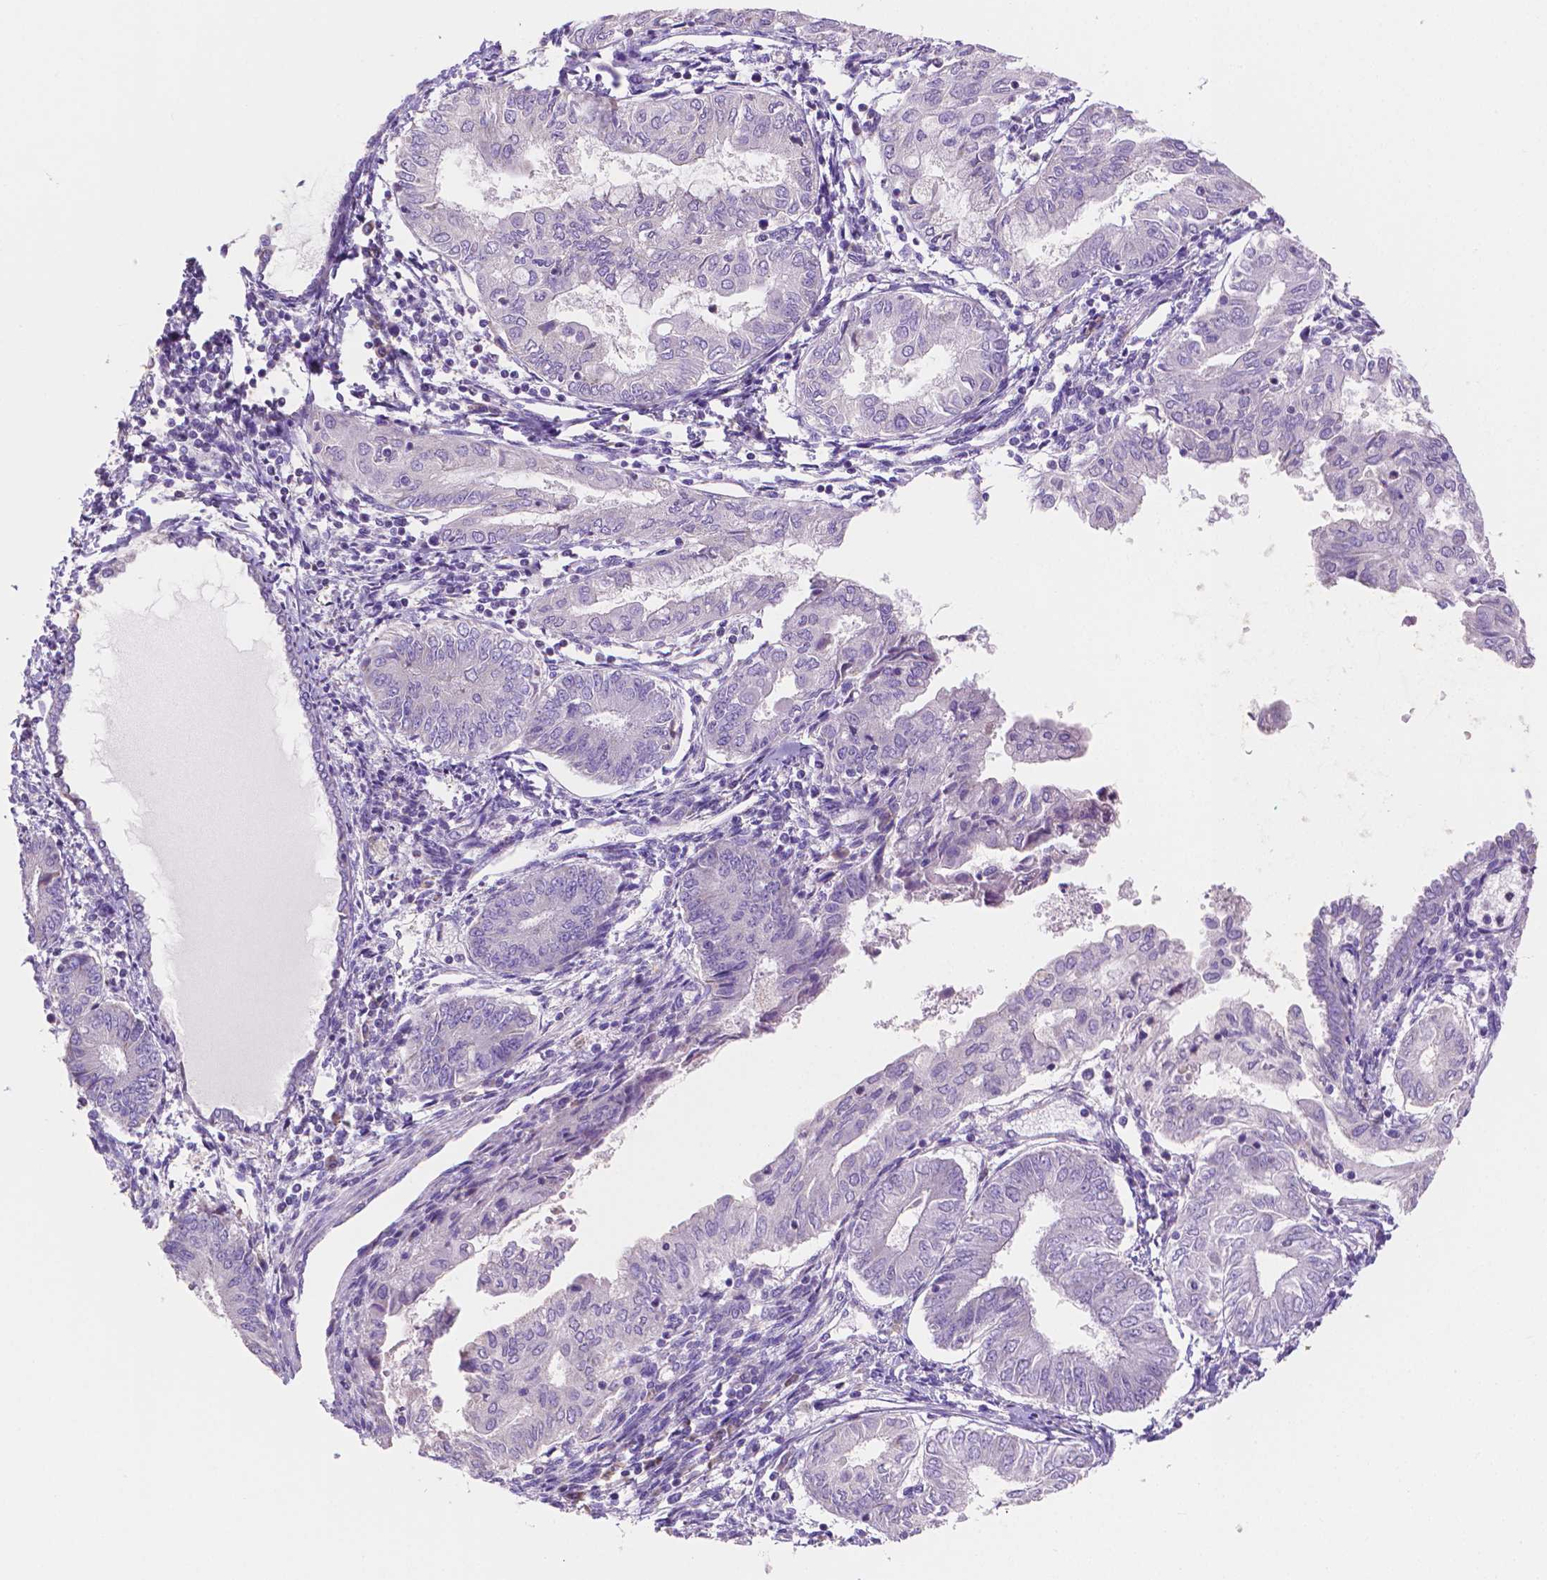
{"staining": {"intensity": "negative", "quantity": "none", "location": "none"}, "tissue": "endometrial cancer", "cell_type": "Tumor cells", "image_type": "cancer", "snomed": [{"axis": "morphology", "description": "Adenocarcinoma, NOS"}, {"axis": "topography", "description": "Endometrium"}], "caption": "This is an IHC micrograph of human adenocarcinoma (endometrial). There is no positivity in tumor cells.", "gene": "TMEM130", "patient": {"sex": "female", "age": 68}}